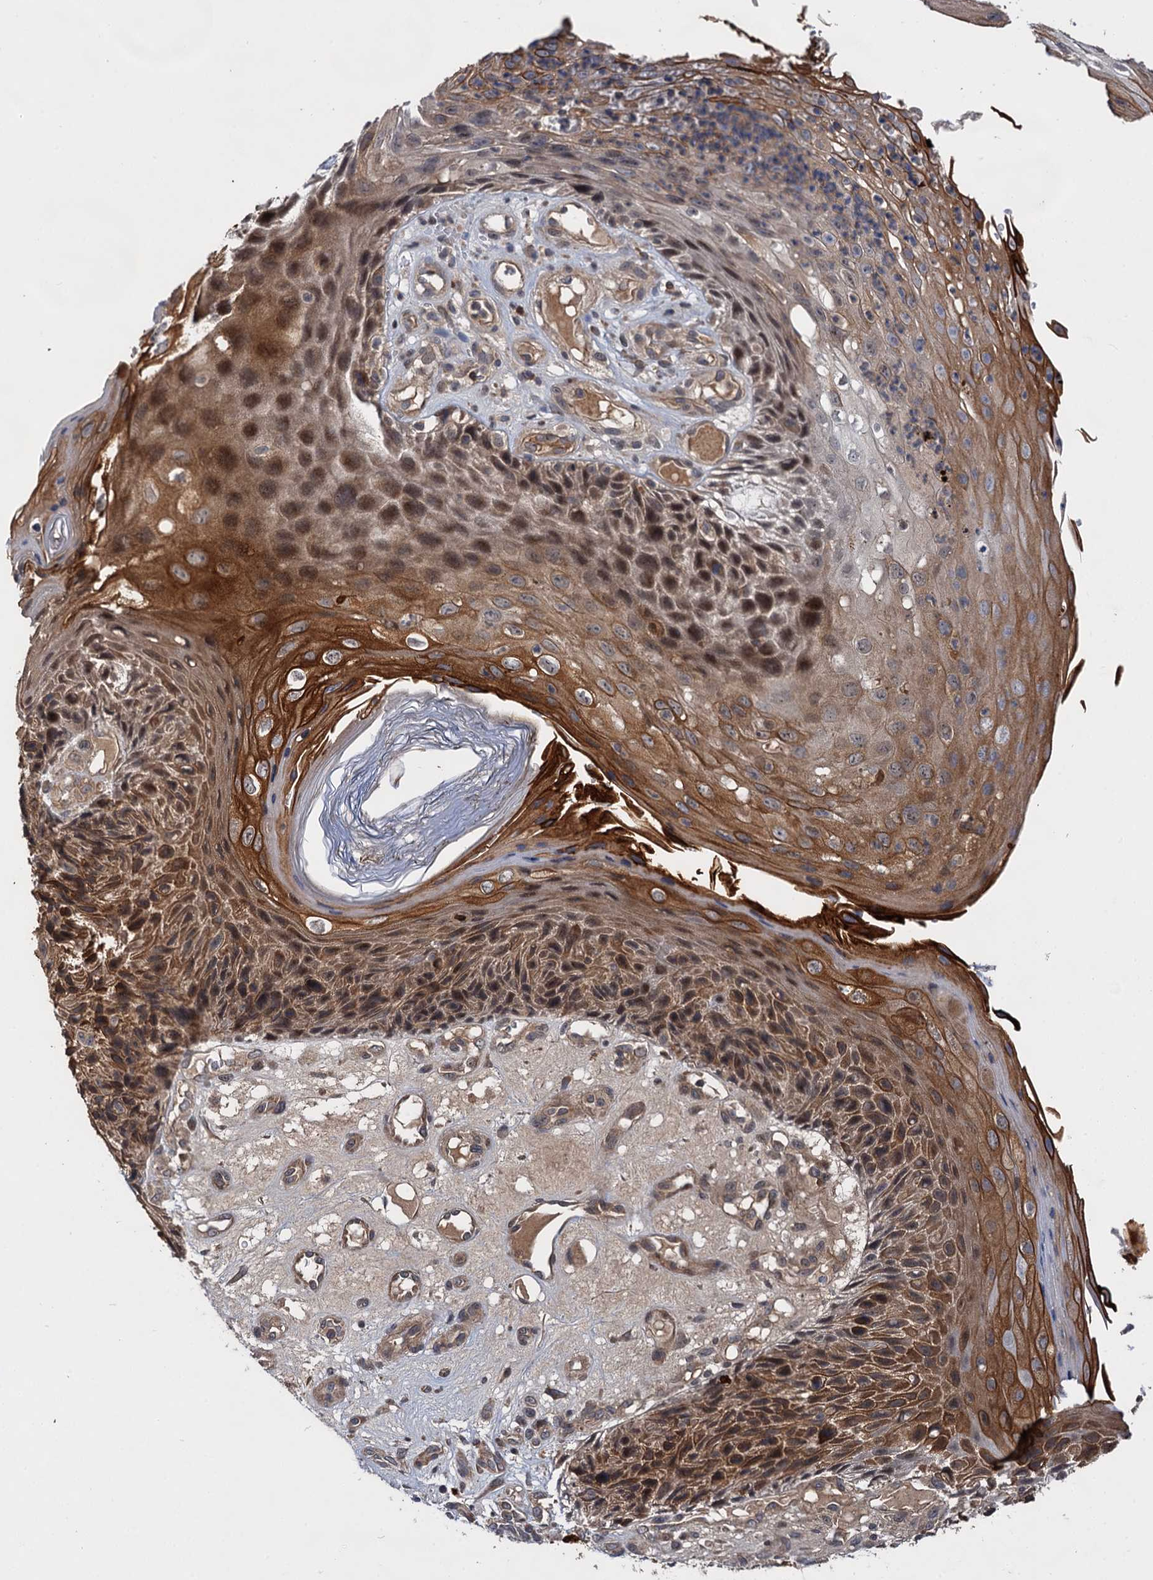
{"staining": {"intensity": "strong", "quantity": ">75%", "location": "cytoplasmic/membranous,nuclear"}, "tissue": "skin cancer", "cell_type": "Tumor cells", "image_type": "cancer", "snomed": [{"axis": "morphology", "description": "Squamous cell carcinoma, NOS"}, {"axis": "topography", "description": "Skin"}], "caption": "Tumor cells exhibit high levels of strong cytoplasmic/membranous and nuclear positivity in about >75% of cells in human skin cancer.", "gene": "ABLIM1", "patient": {"sex": "female", "age": 88}}